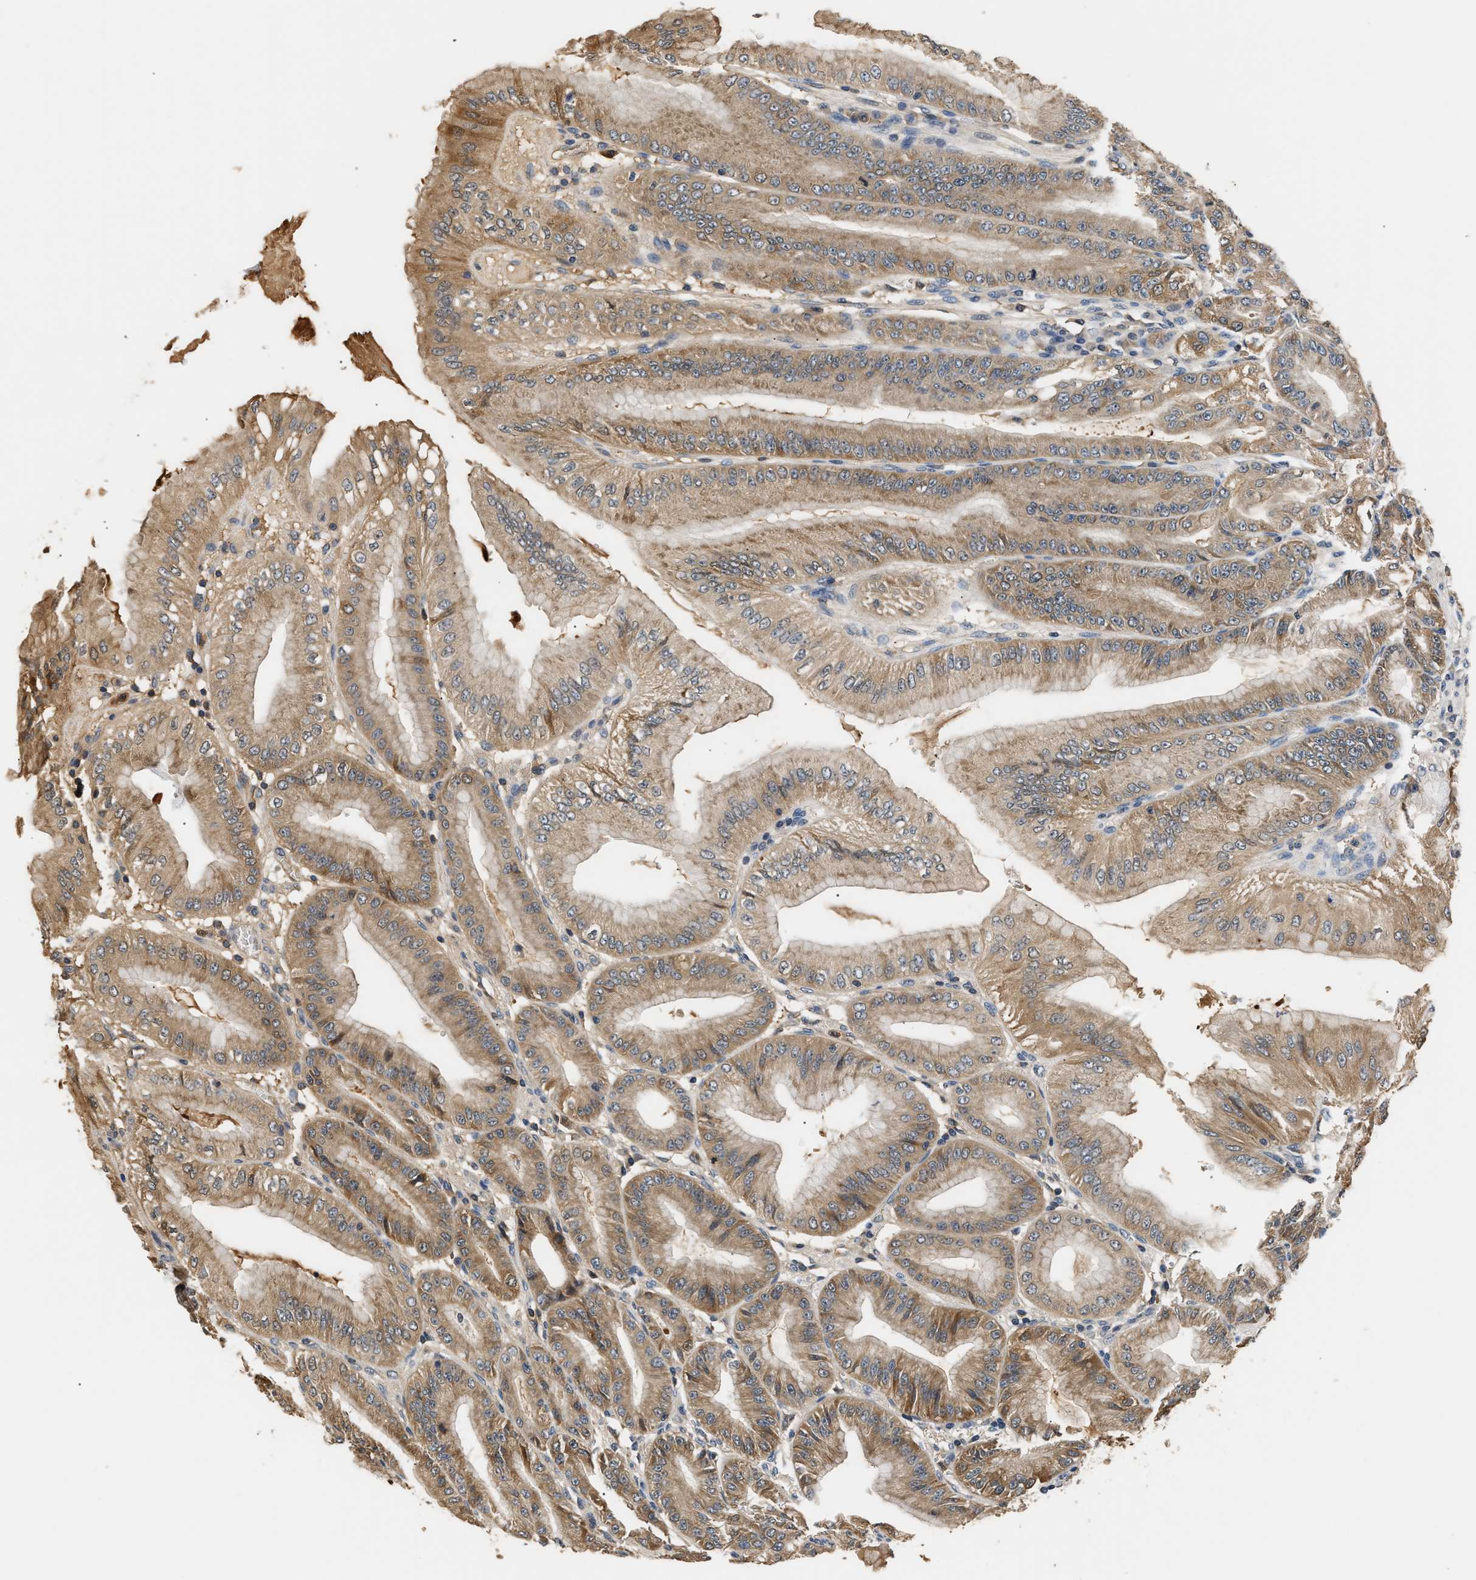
{"staining": {"intensity": "weak", "quantity": ">75%", "location": "cytoplasmic/membranous"}, "tissue": "stomach", "cell_type": "Glandular cells", "image_type": "normal", "snomed": [{"axis": "morphology", "description": "Normal tissue, NOS"}, {"axis": "topography", "description": "Stomach, lower"}], "caption": "A brown stain shows weak cytoplasmic/membranous expression of a protein in glandular cells of unremarkable stomach.", "gene": "GPI", "patient": {"sex": "male", "age": 71}}